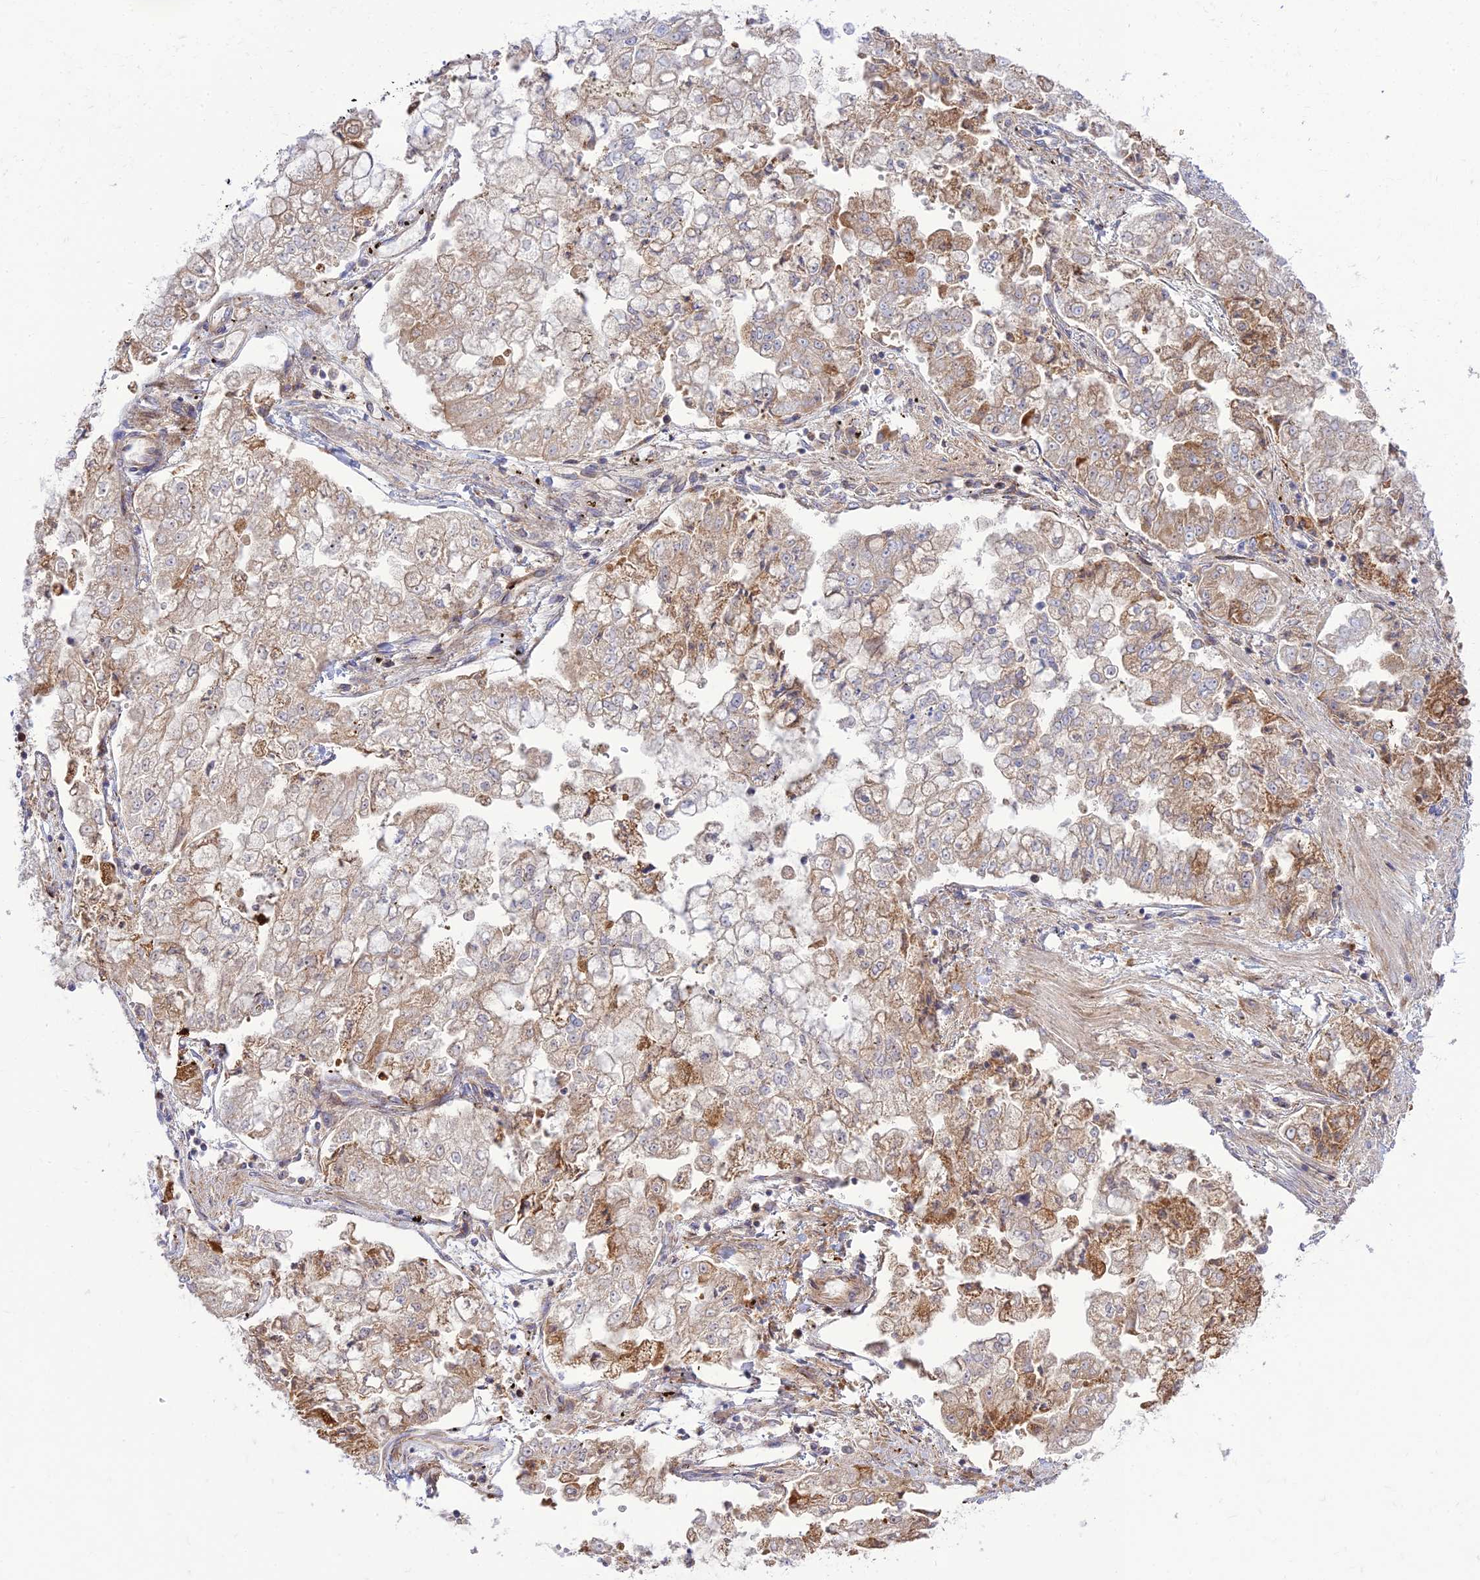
{"staining": {"intensity": "moderate", "quantity": "25%-75%", "location": "cytoplasmic/membranous"}, "tissue": "stomach cancer", "cell_type": "Tumor cells", "image_type": "cancer", "snomed": [{"axis": "morphology", "description": "Adenocarcinoma, NOS"}, {"axis": "topography", "description": "Stomach"}], "caption": "This image displays immunohistochemistry (IHC) staining of adenocarcinoma (stomach), with medium moderate cytoplasmic/membranous expression in approximately 25%-75% of tumor cells.", "gene": "PIMREG", "patient": {"sex": "male", "age": 76}}